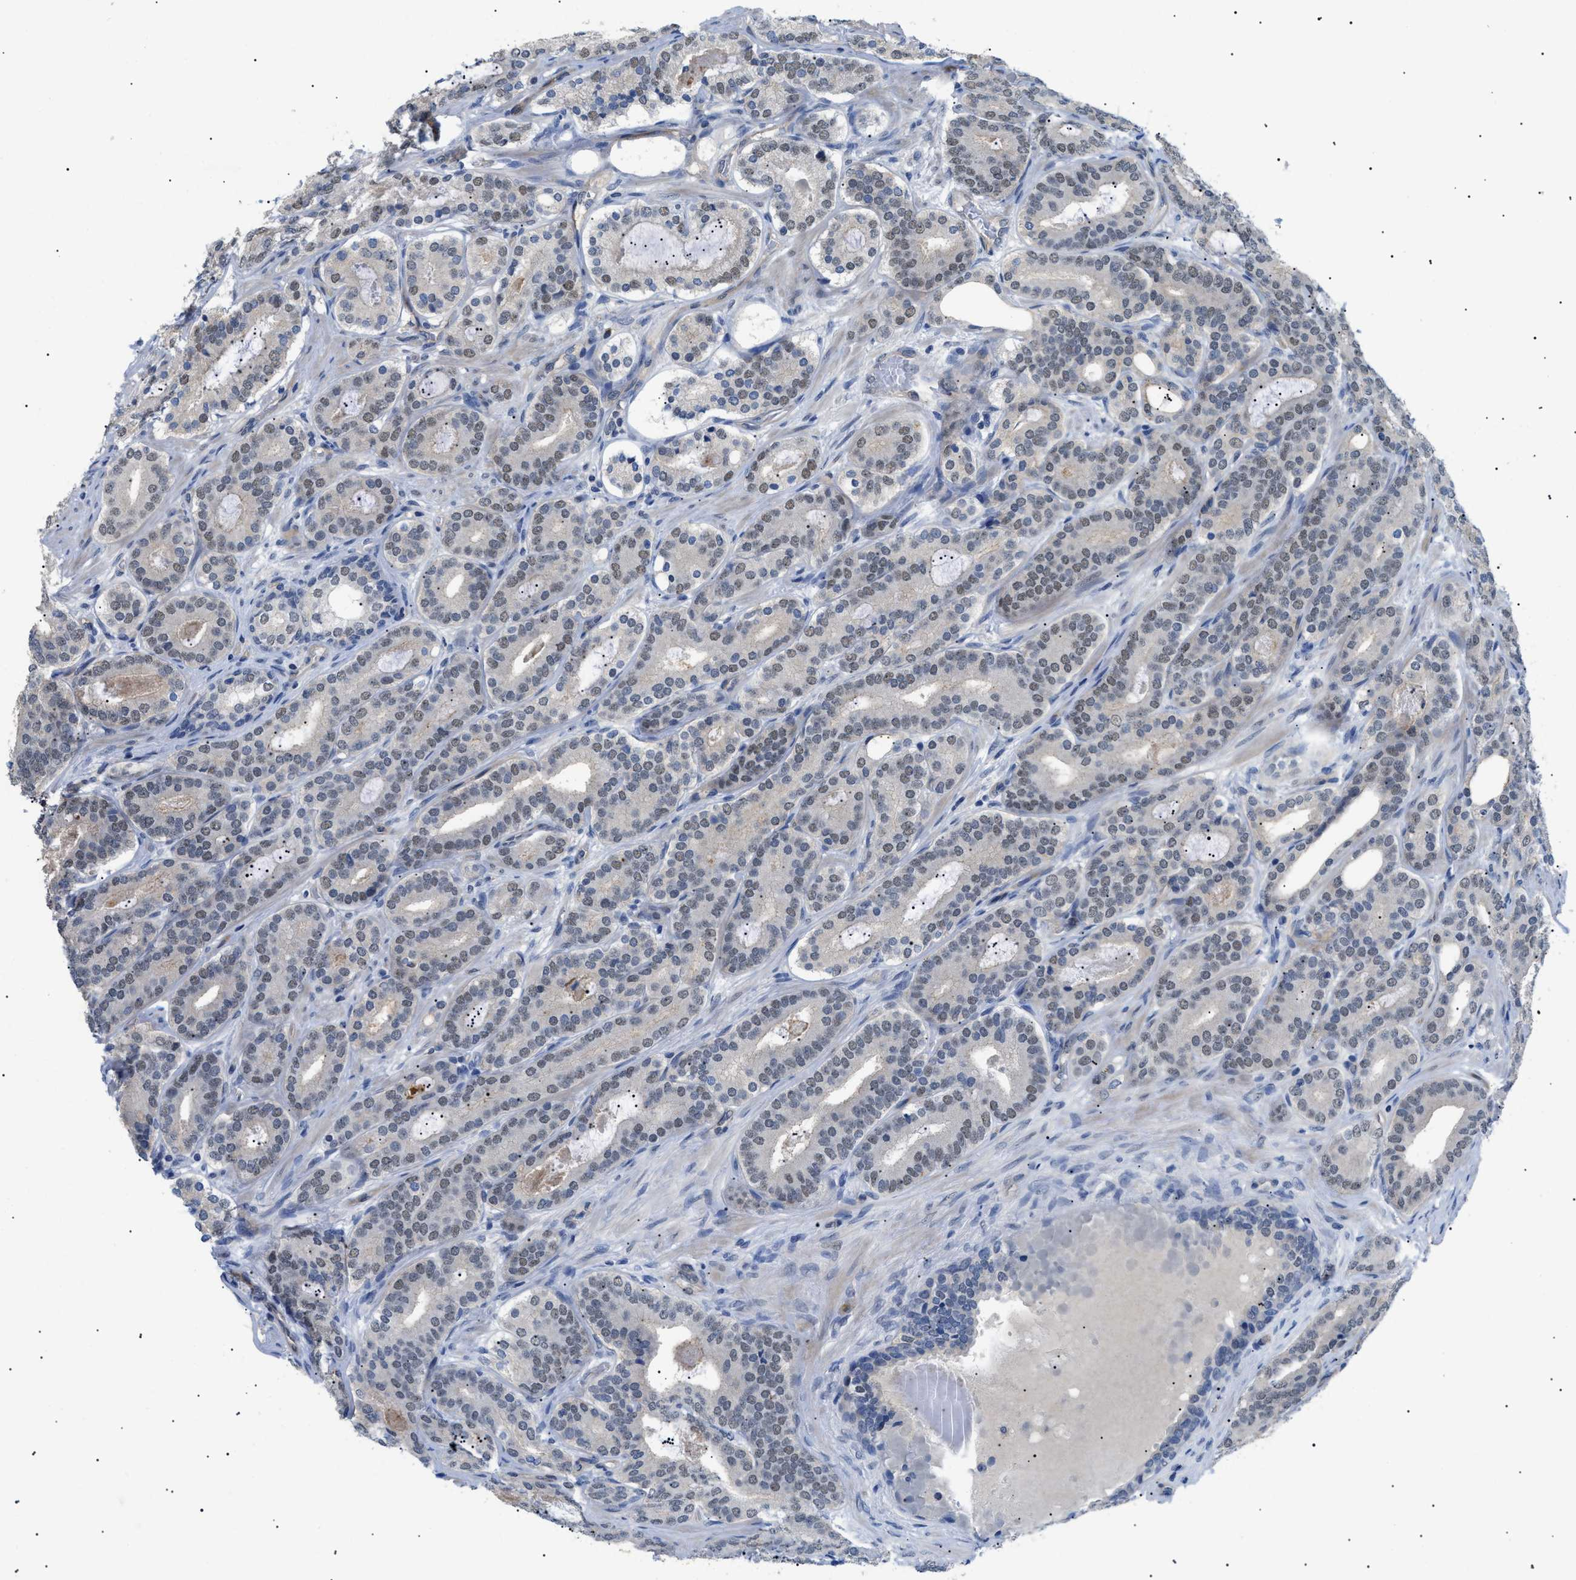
{"staining": {"intensity": "weak", "quantity": "25%-75%", "location": "nuclear"}, "tissue": "prostate cancer", "cell_type": "Tumor cells", "image_type": "cancer", "snomed": [{"axis": "morphology", "description": "Adenocarcinoma, High grade"}, {"axis": "topography", "description": "Prostate"}], "caption": "Immunohistochemical staining of human prostate high-grade adenocarcinoma displays low levels of weak nuclear protein positivity in approximately 25%-75% of tumor cells.", "gene": "CRCP", "patient": {"sex": "male", "age": 60}}